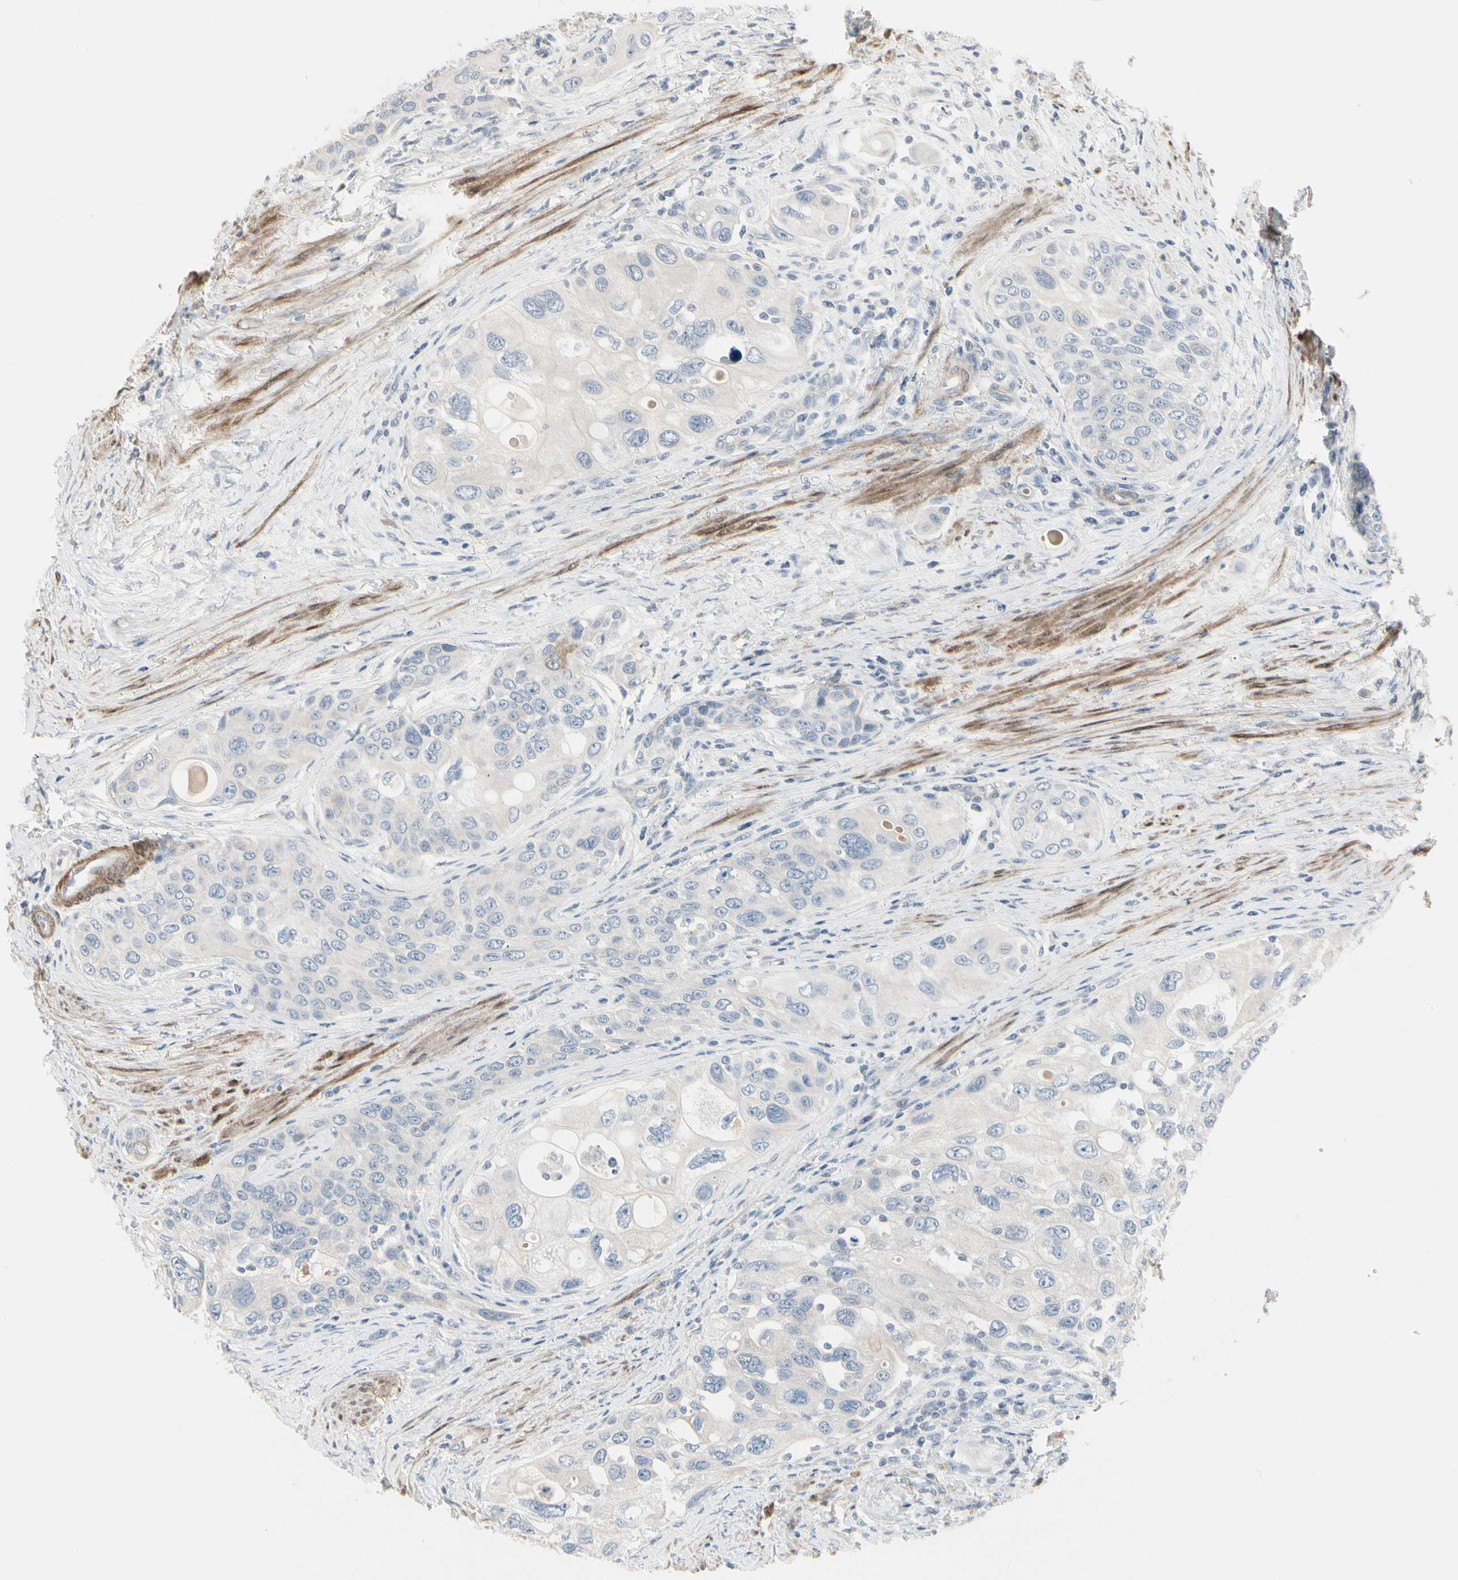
{"staining": {"intensity": "negative", "quantity": "none", "location": "none"}, "tissue": "urothelial cancer", "cell_type": "Tumor cells", "image_type": "cancer", "snomed": [{"axis": "morphology", "description": "Urothelial carcinoma, High grade"}, {"axis": "topography", "description": "Urinary bladder"}], "caption": "This is an IHC image of urothelial cancer. There is no staining in tumor cells.", "gene": "DMPK", "patient": {"sex": "female", "age": 56}}